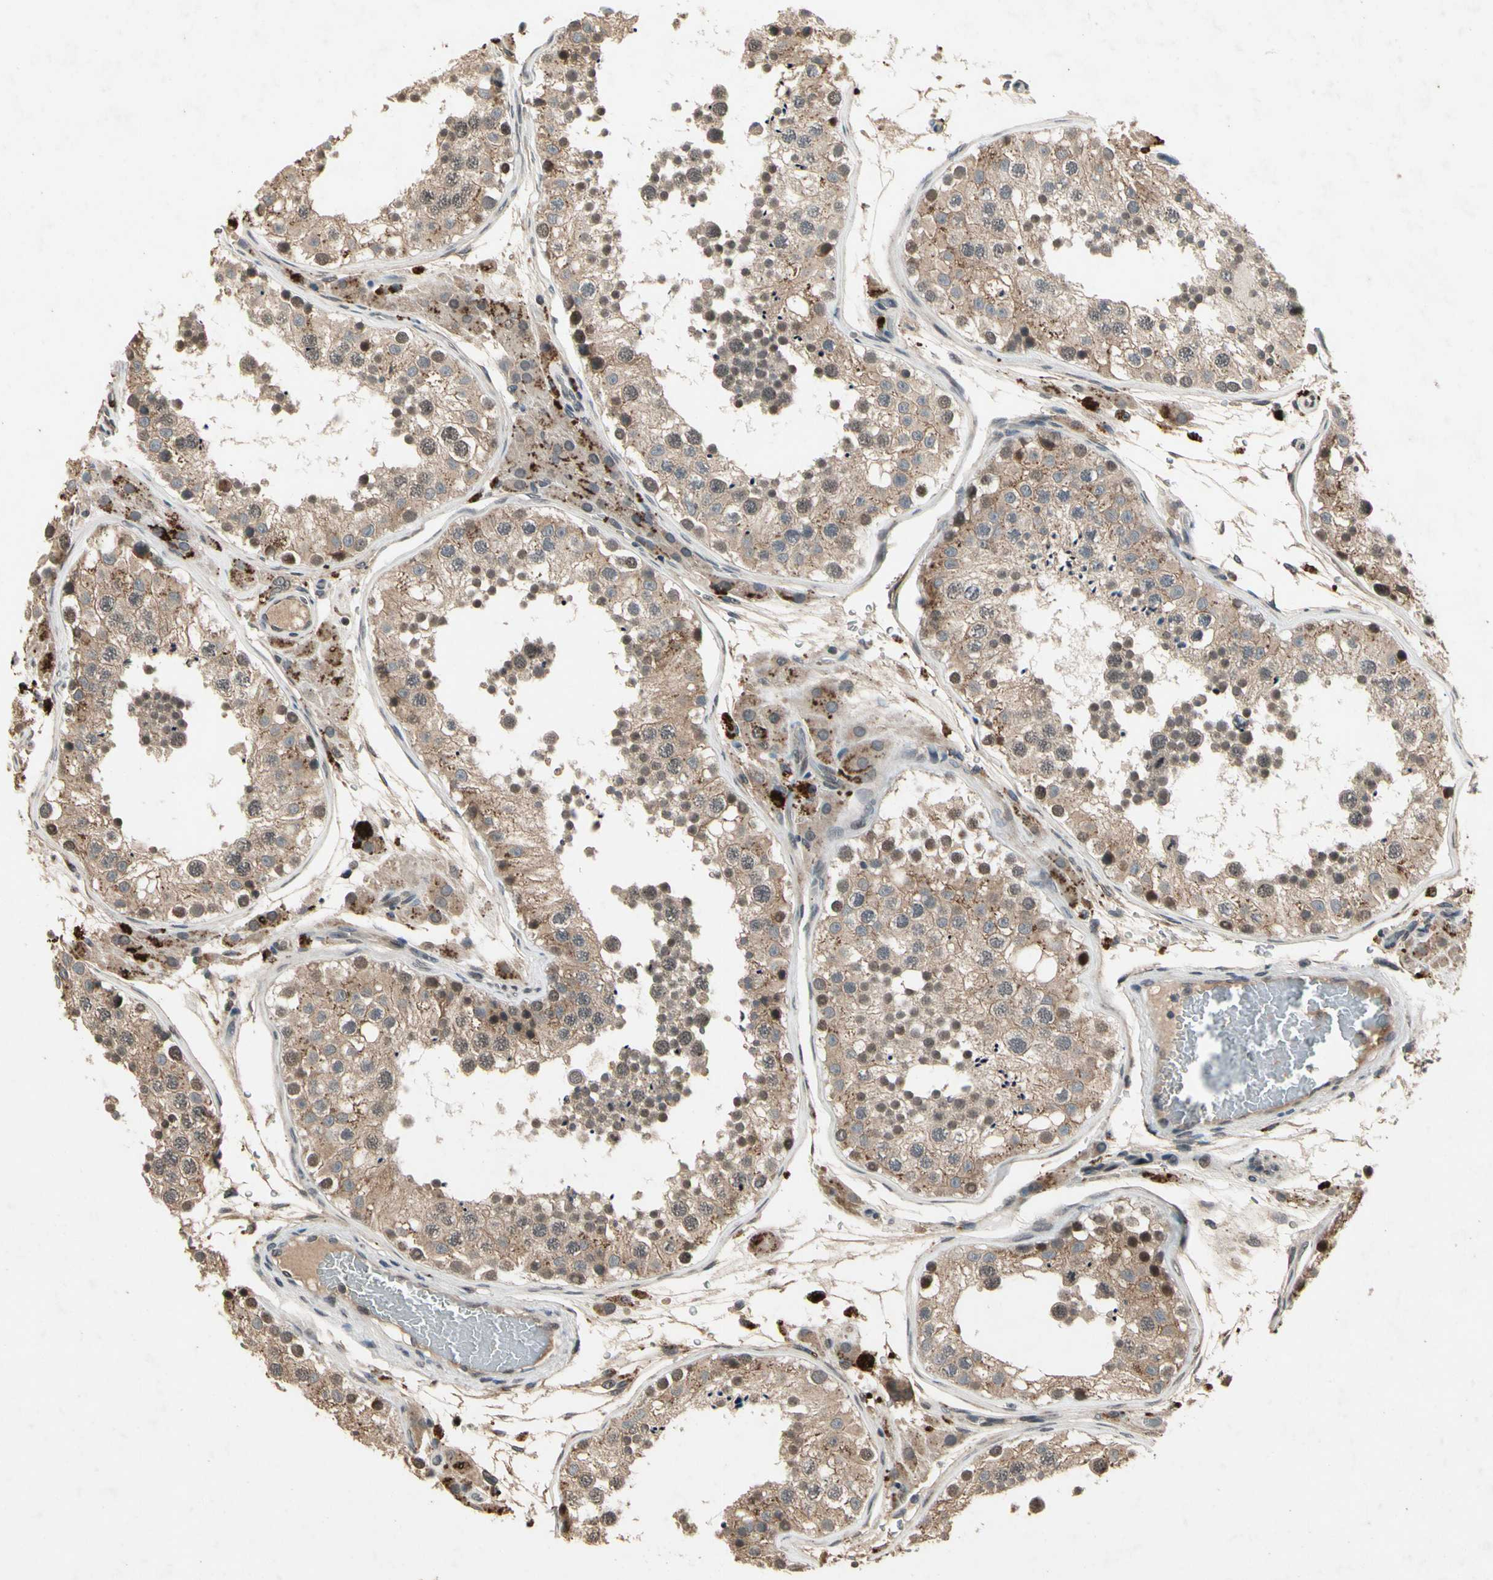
{"staining": {"intensity": "moderate", "quantity": ">75%", "location": "cytoplasmic/membranous"}, "tissue": "testis", "cell_type": "Cells in seminiferous ducts", "image_type": "normal", "snomed": [{"axis": "morphology", "description": "Normal tissue, NOS"}, {"axis": "topography", "description": "Testis"}, {"axis": "topography", "description": "Epididymis"}], "caption": "Cells in seminiferous ducts show medium levels of moderate cytoplasmic/membranous expression in about >75% of cells in unremarkable testis. (DAB IHC with brightfield microscopy, high magnification).", "gene": "DPY19L3", "patient": {"sex": "male", "age": 26}}